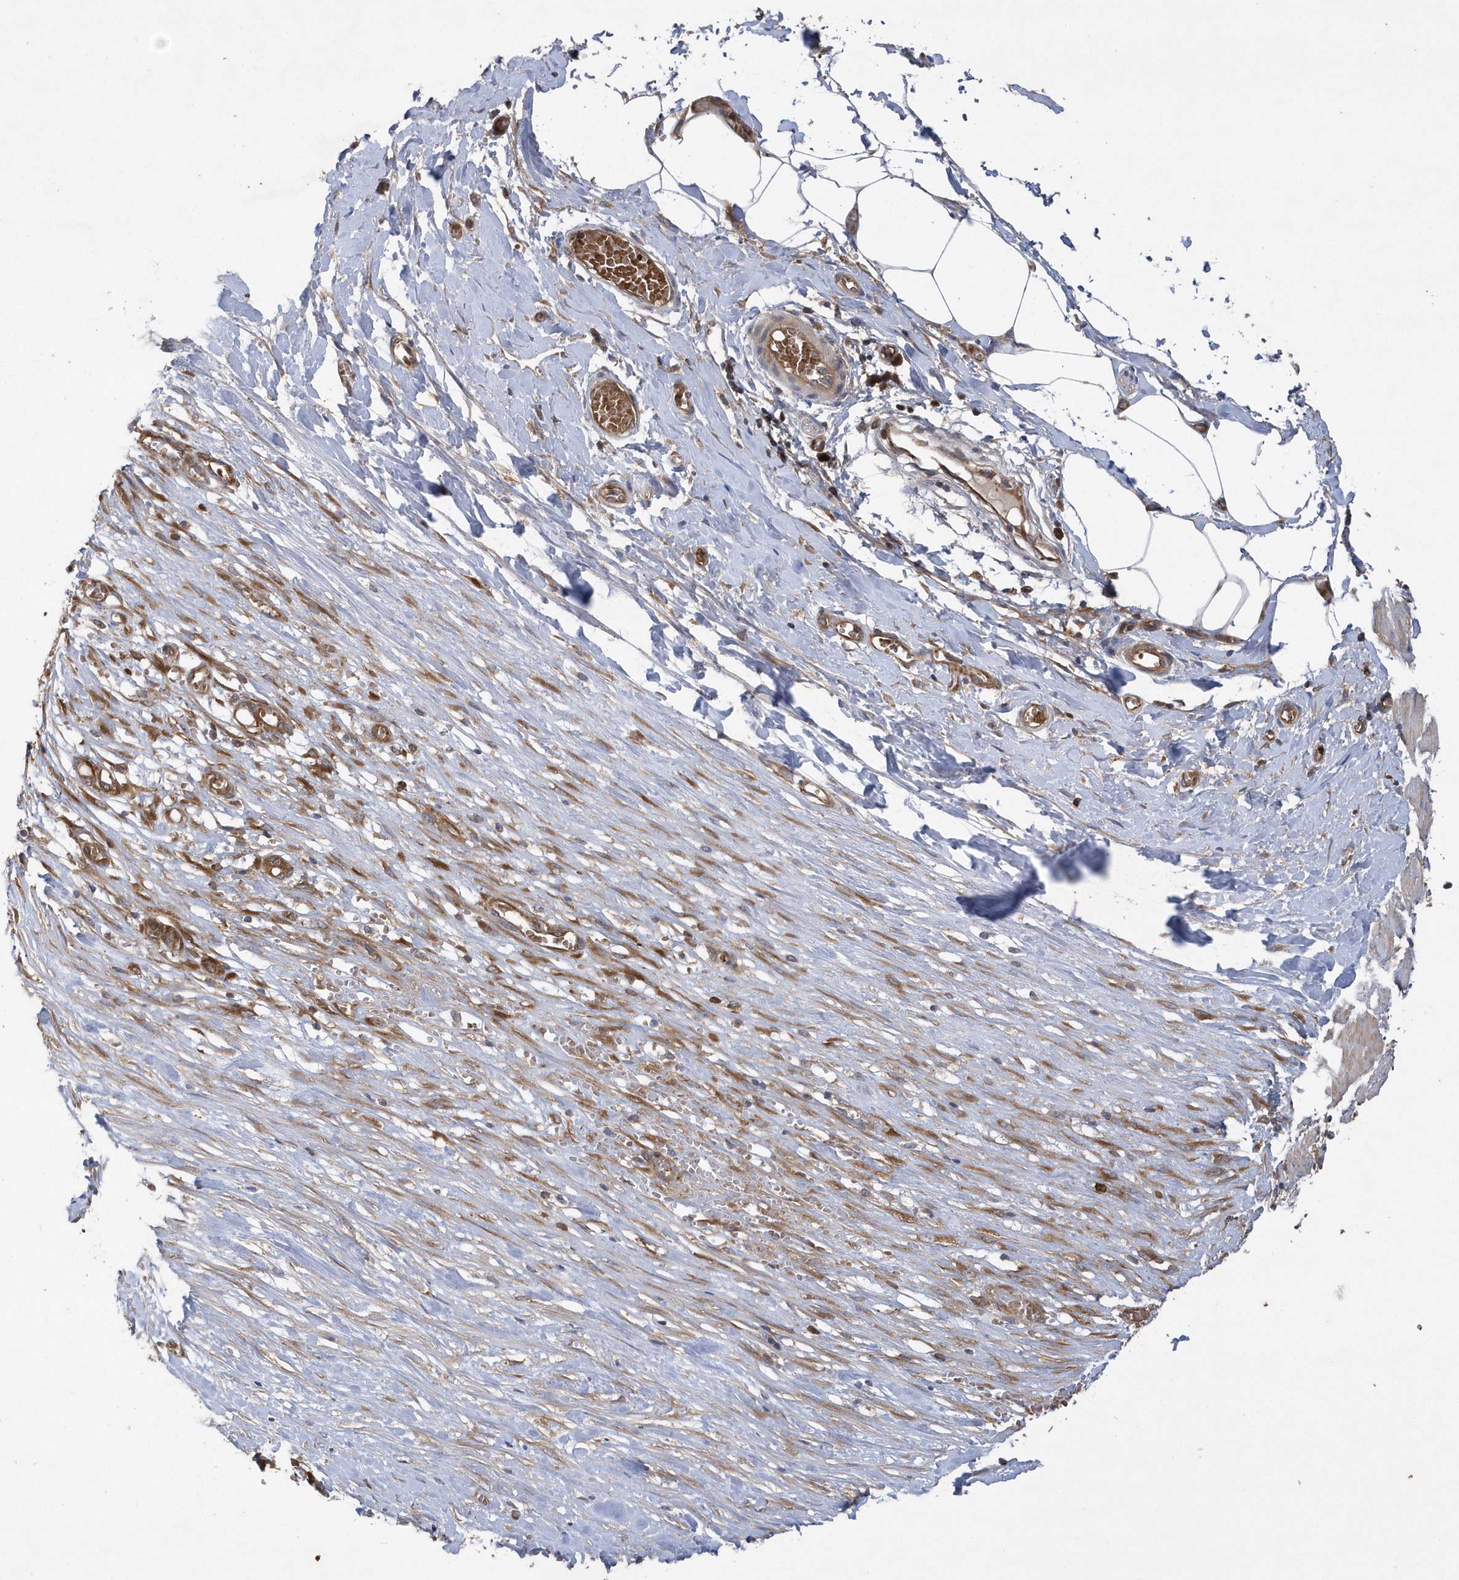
{"staining": {"intensity": "moderate", "quantity": ">75%", "location": "cytoplasmic/membranous"}, "tissue": "smooth muscle", "cell_type": "Smooth muscle cells", "image_type": "normal", "snomed": [{"axis": "morphology", "description": "Normal tissue, NOS"}, {"axis": "morphology", "description": "Adenocarcinoma, NOS"}, {"axis": "topography", "description": "Colon"}, {"axis": "topography", "description": "Peripheral nerve tissue"}], "caption": "Protein staining by IHC exhibits moderate cytoplasmic/membranous expression in about >75% of smooth muscle cells in unremarkable smooth muscle.", "gene": "PAICS", "patient": {"sex": "male", "age": 14}}